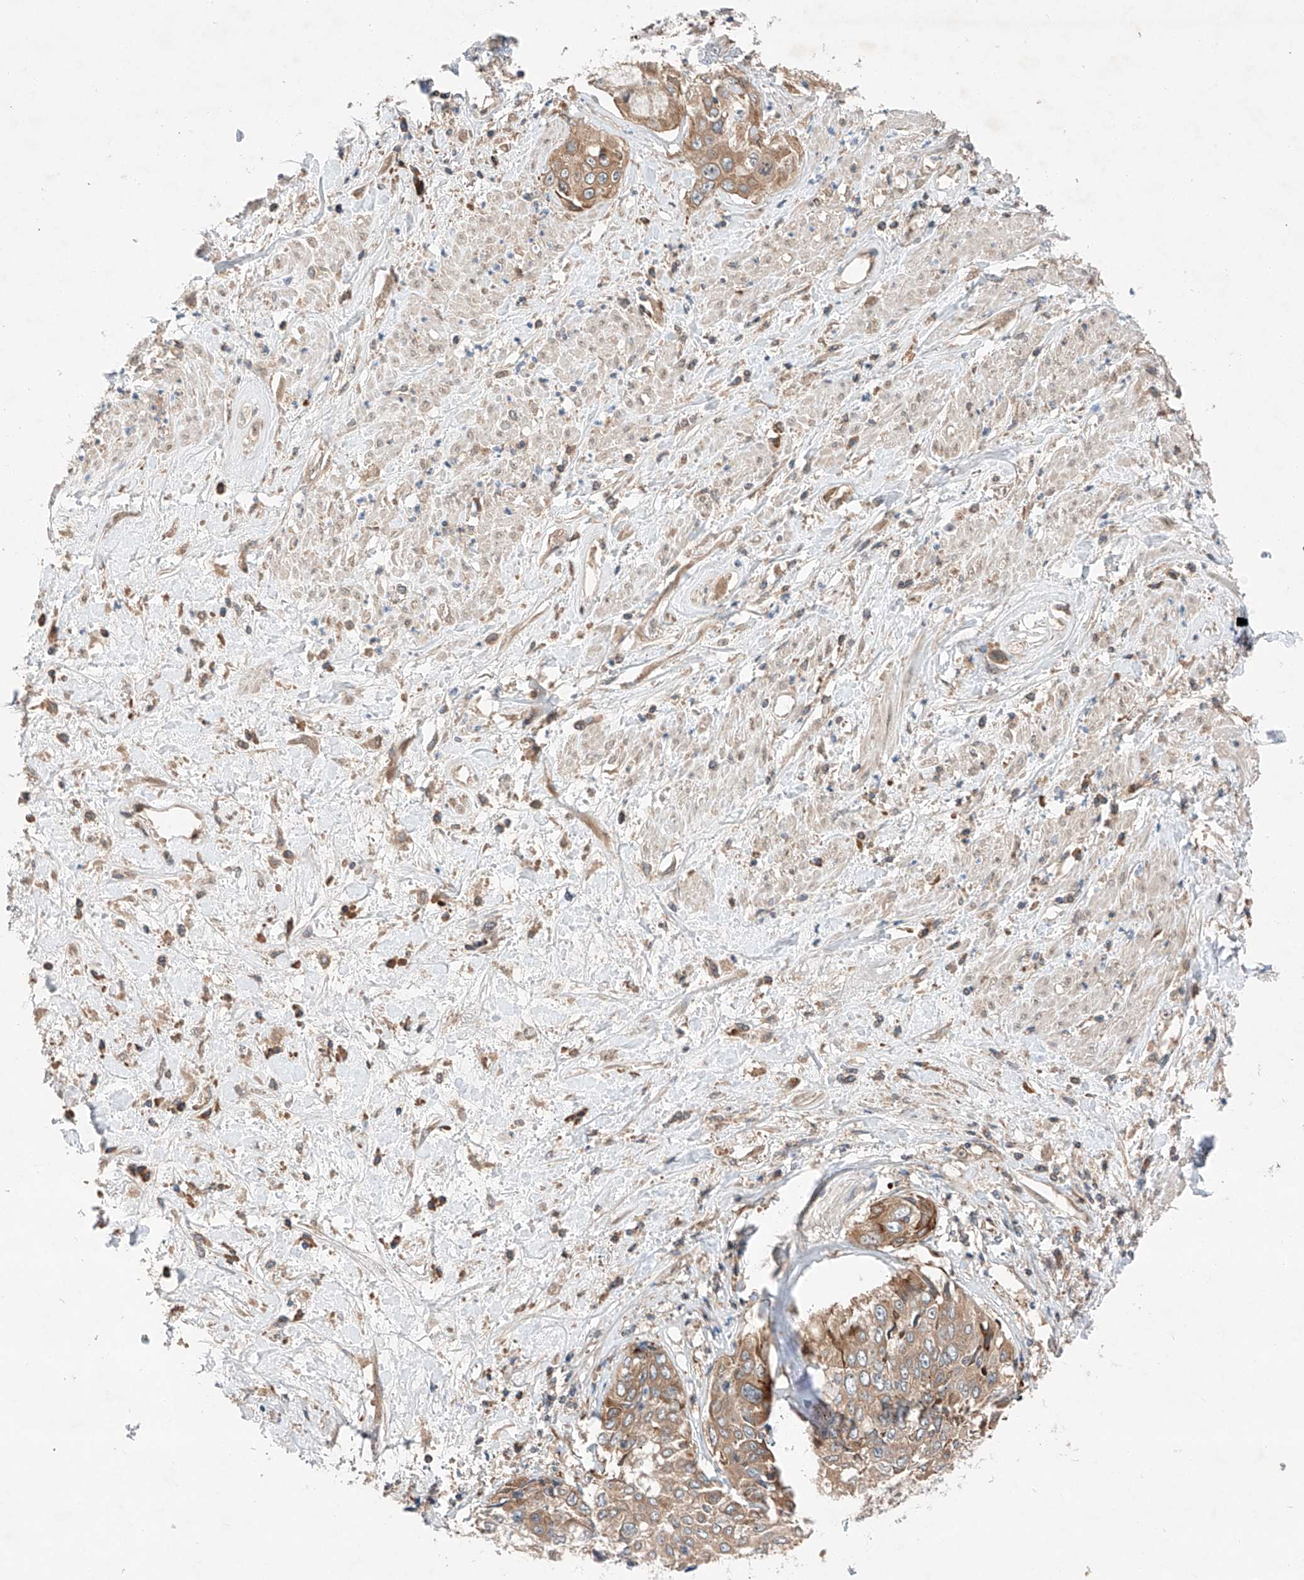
{"staining": {"intensity": "weak", "quantity": ">75%", "location": "cytoplasmic/membranous"}, "tissue": "cervical cancer", "cell_type": "Tumor cells", "image_type": "cancer", "snomed": [{"axis": "morphology", "description": "Squamous cell carcinoma, NOS"}, {"axis": "topography", "description": "Cervix"}], "caption": "IHC micrograph of squamous cell carcinoma (cervical) stained for a protein (brown), which shows low levels of weak cytoplasmic/membranous expression in about >75% of tumor cells.", "gene": "RUSC1", "patient": {"sex": "female", "age": 31}}